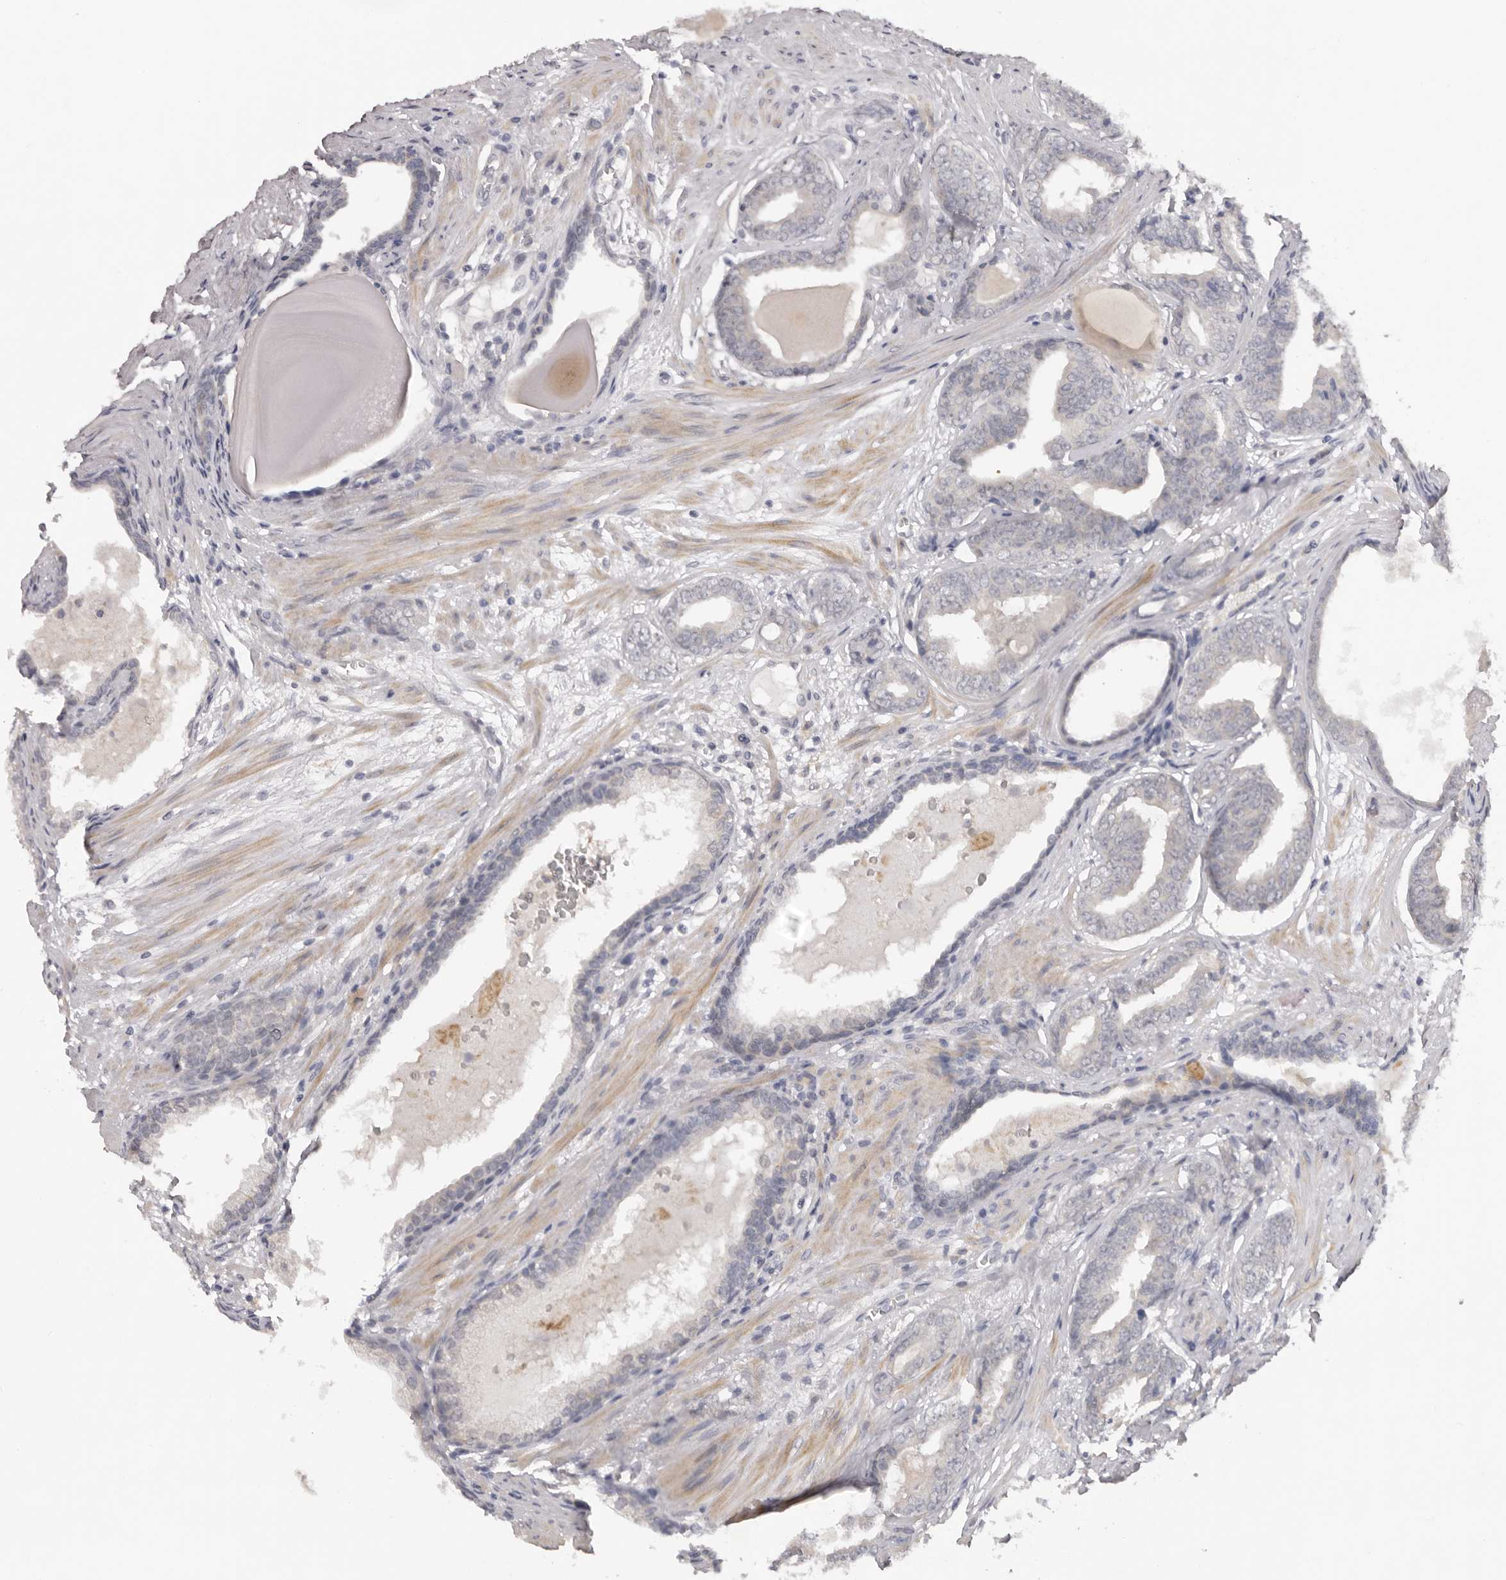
{"staining": {"intensity": "negative", "quantity": "none", "location": "none"}, "tissue": "prostate cancer", "cell_type": "Tumor cells", "image_type": "cancer", "snomed": [{"axis": "morphology", "description": "Adenocarcinoma, Medium grade"}, {"axis": "topography", "description": "Prostate"}], "caption": "Tumor cells show no significant protein expression in medium-grade adenocarcinoma (prostate).", "gene": "TNR", "patient": {"sex": "male", "age": 79}}